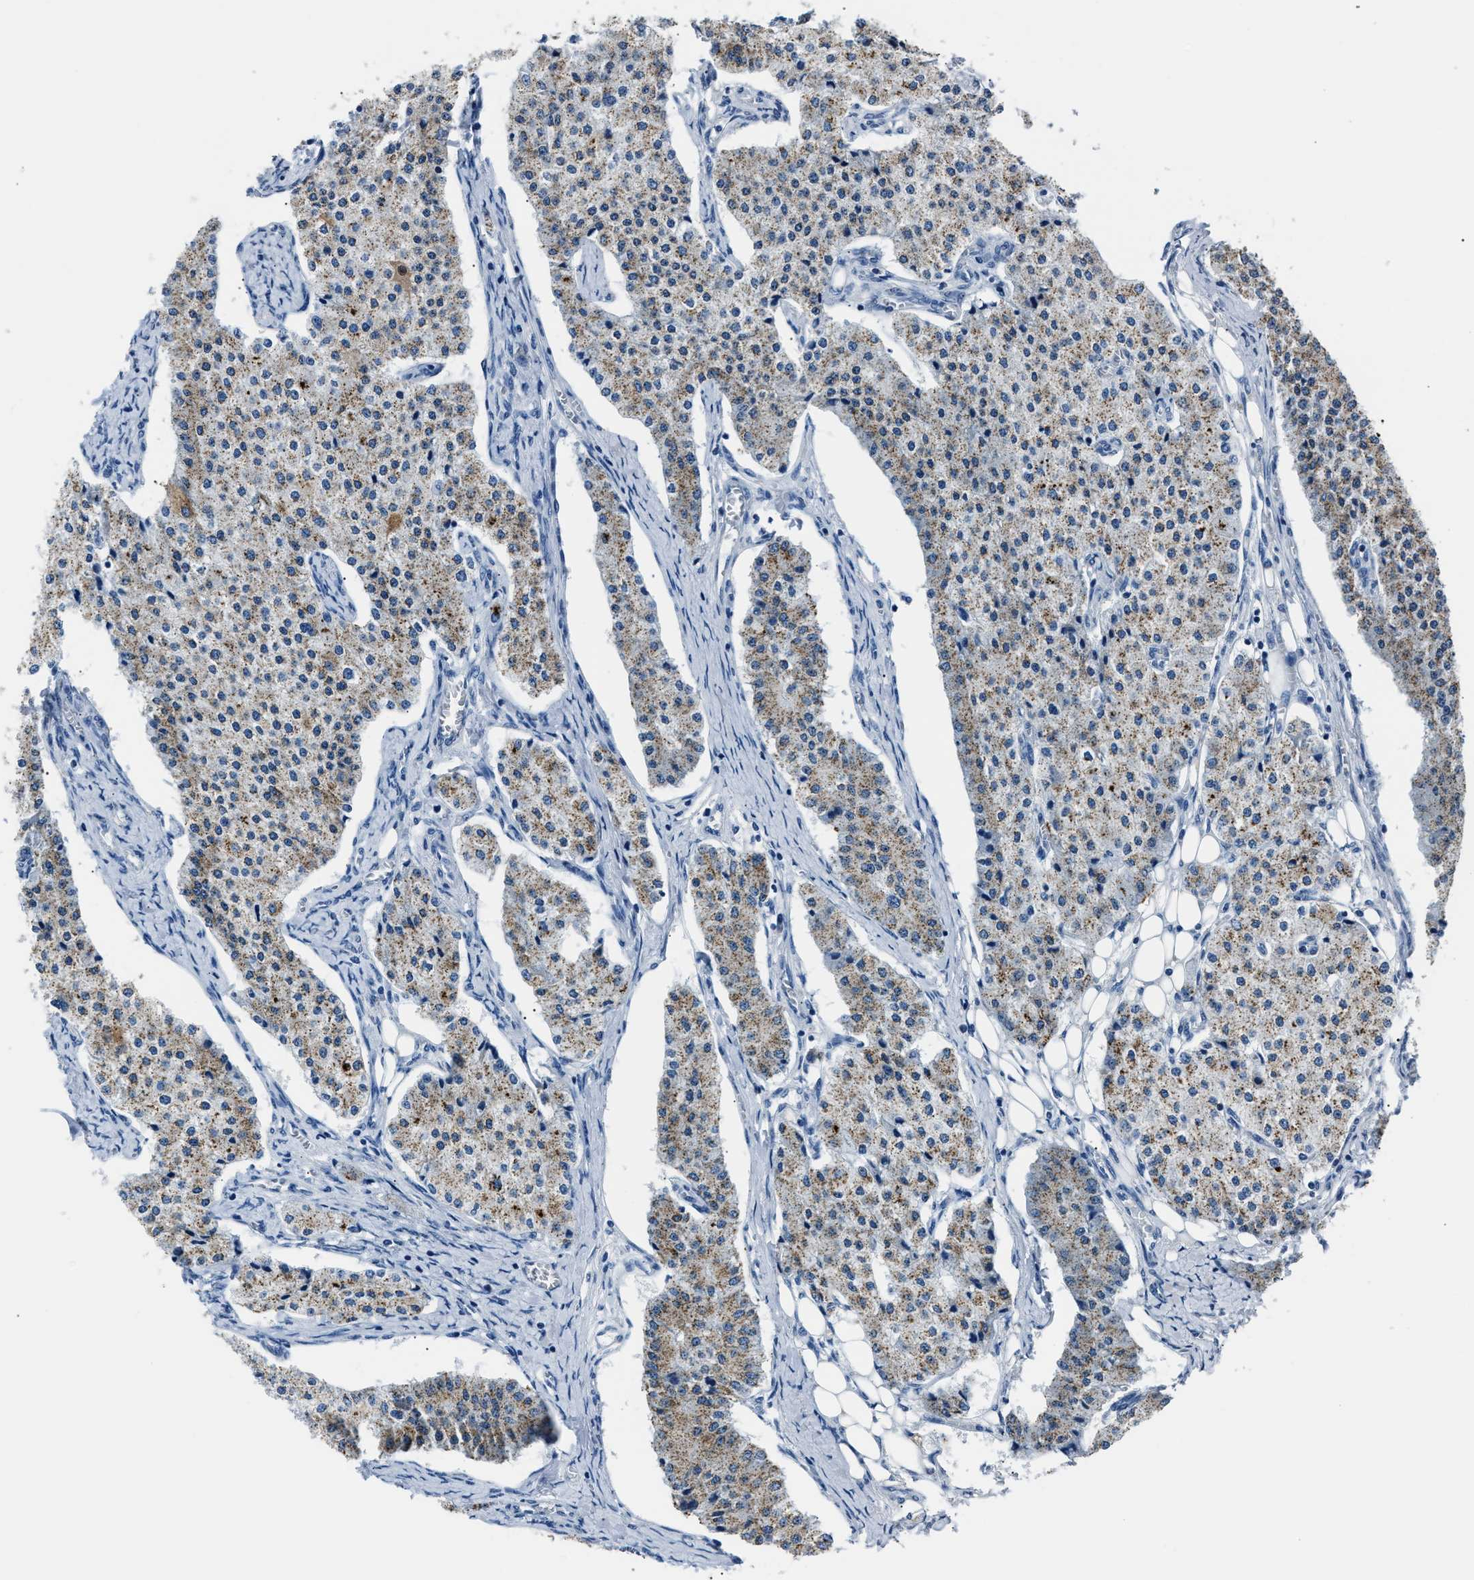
{"staining": {"intensity": "moderate", "quantity": ">75%", "location": "cytoplasmic/membranous"}, "tissue": "carcinoid", "cell_type": "Tumor cells", "image_type": "cancer", "snomed": [{"axis": "morphology", "description": "Carcinoid, malignant, NOS"}, {"axis": "topography", "description": "Colon"}], "caption": "An image of human carcinoid stained for a protein shows moderate cytoplasmic/membranous brown staining in tumor cells.", "gene": "AMACR", "patient": {"sex": "female", "age": 52}}